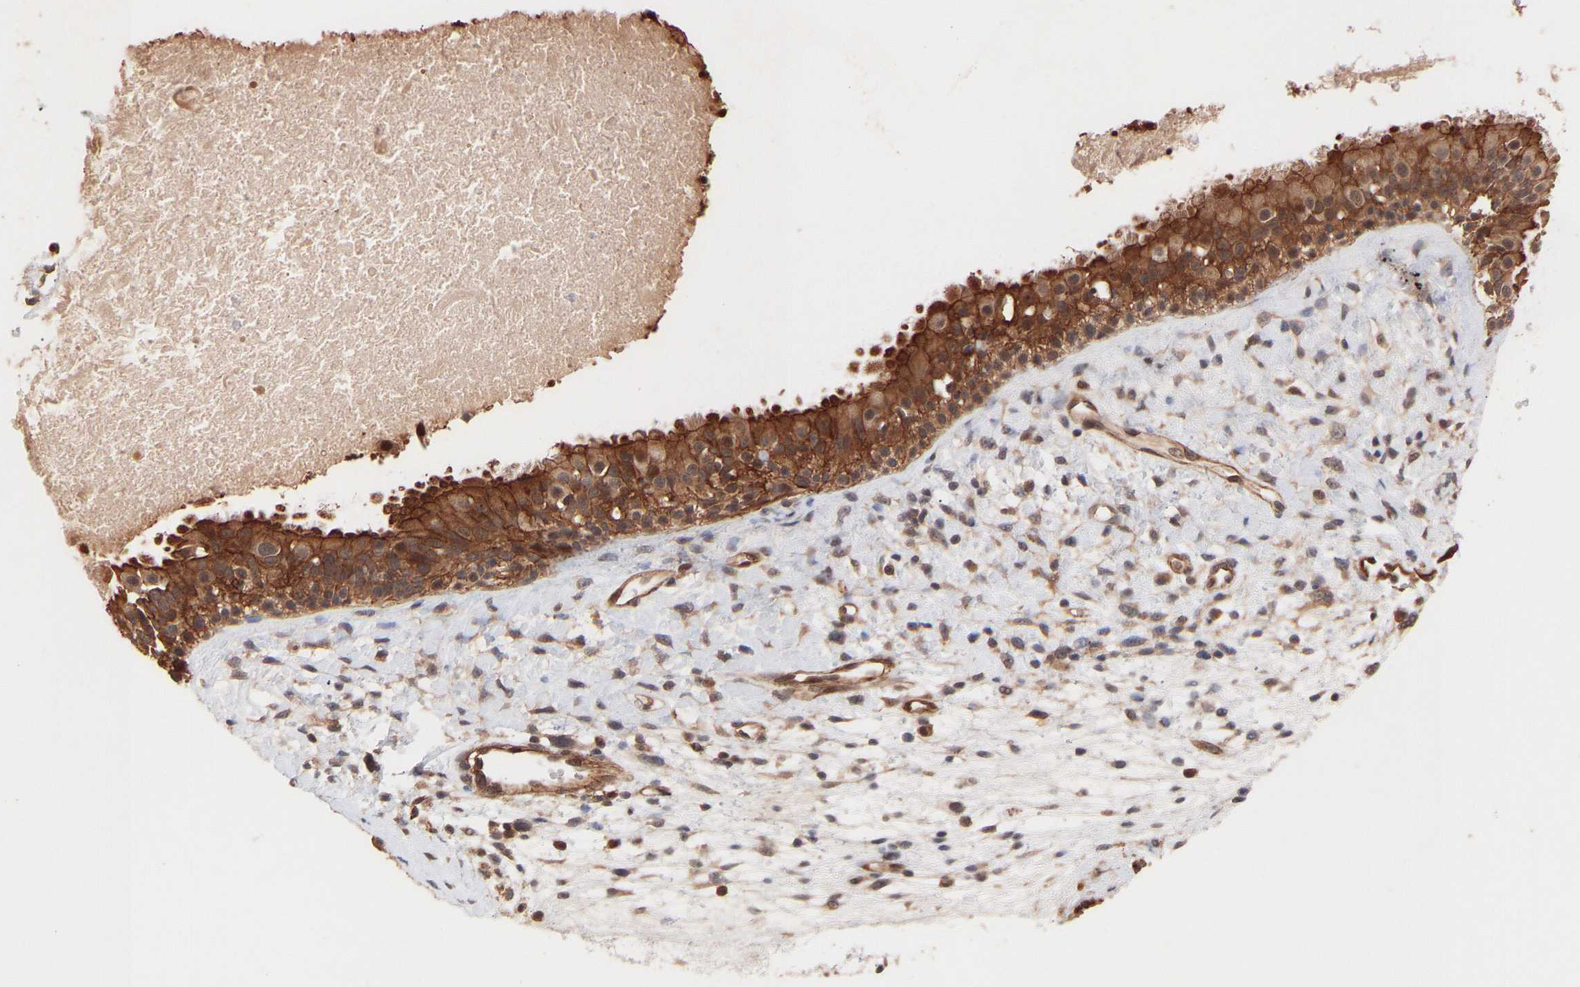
{"staining": {"intensity": "strong", "quantity": ">75%", "location": "cytoplasmic/membranous"}, "tissue": "nasopharynx", "cell_type": "Respiratory epithelial cells", "image_type": "normal", "snomed": [{"axis": "morphology", "description": "Normal tissue, NOS"}, {"axis": "topography", "description": "Nasopharynx"}], "caption": "A micrograph showing strong cytoplasmic/membranous positivity in about >75% of respiratory epithelial cells in normal nasopharynx, as visualized by brown immunohistochemical staining.", "gene": "PDLIM5", "patient": {"sex": "male", "age": 22}}